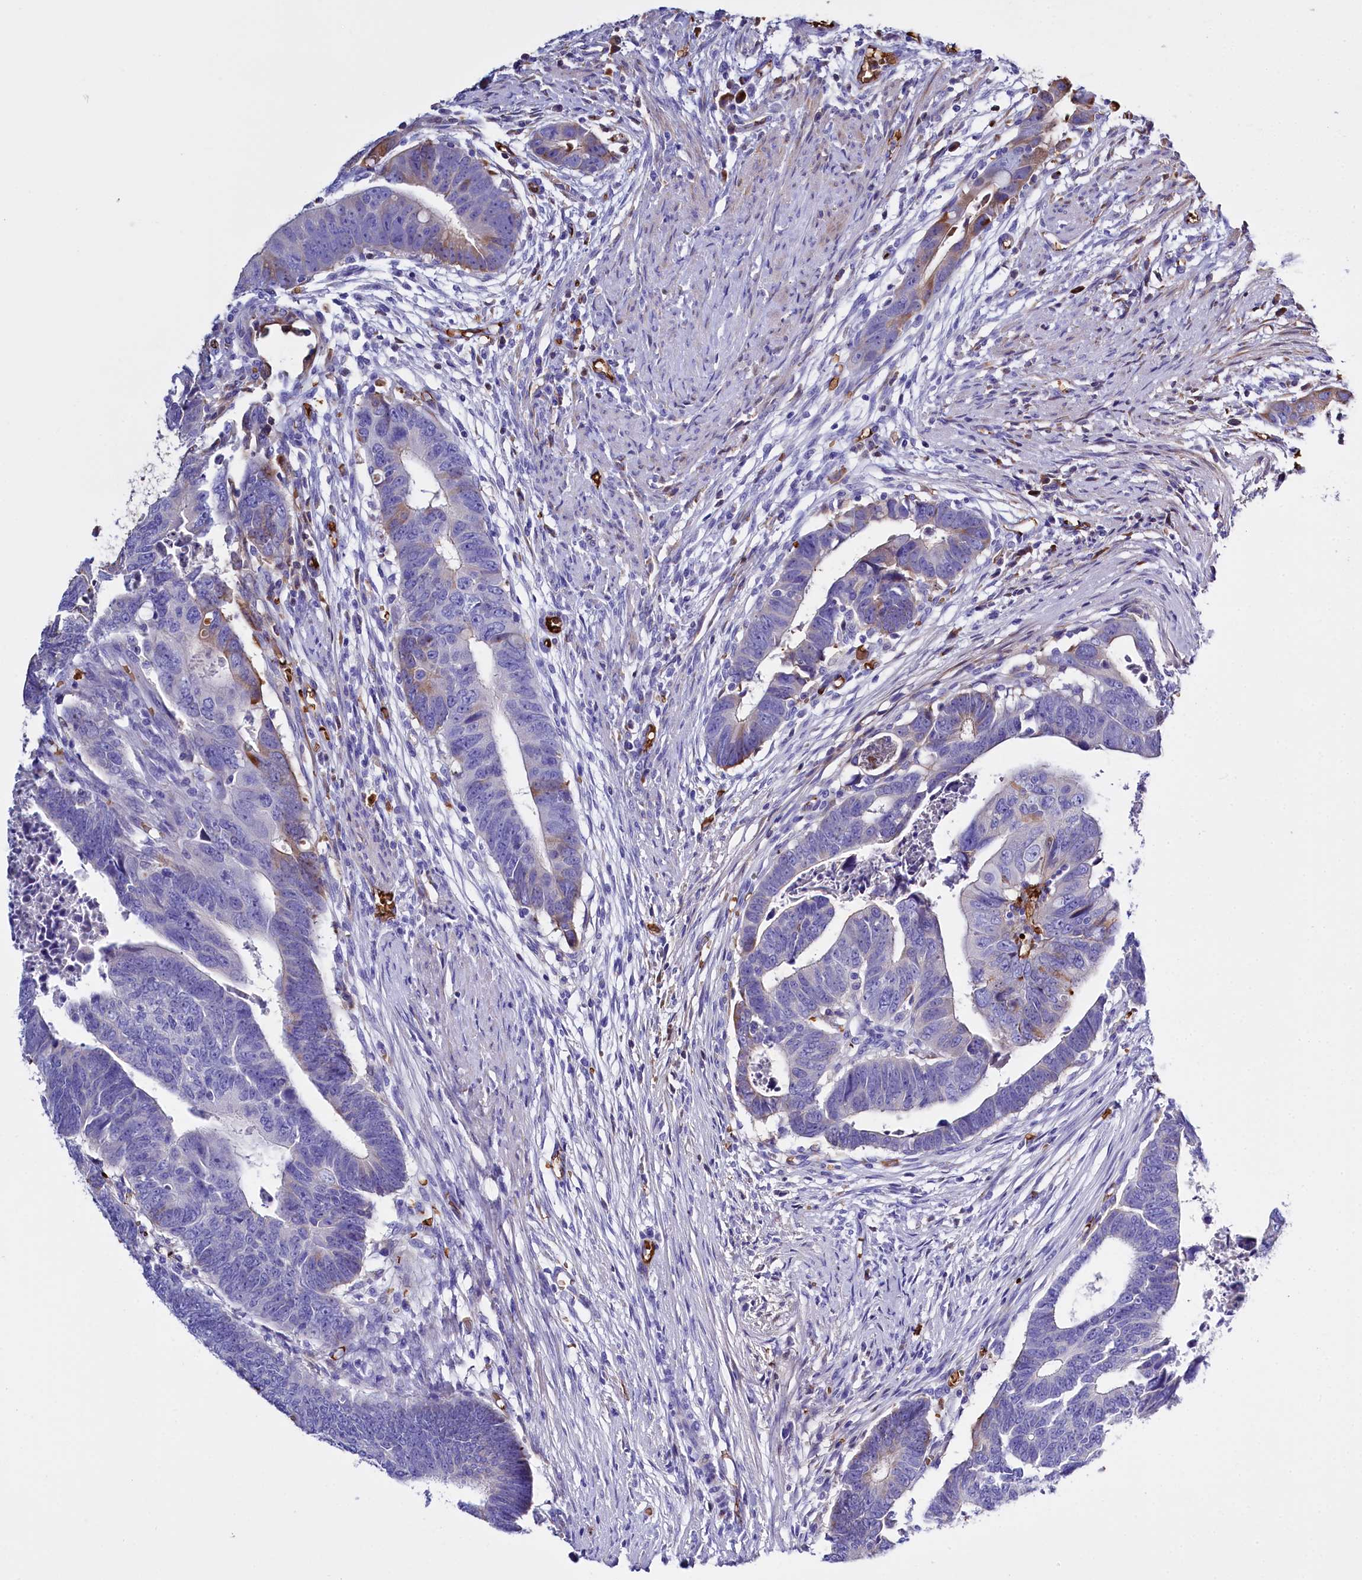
{"staining": {"intensity": "strong", "quantity": "<25%", "location": "cytoplasmic/membranous"}, "tissue": "colorectal cancer", "cell_type": "Tumor cells", "image_type": "cancer", "snomed": [{"axis": "morphology", "description": "Adenocarcinoma, NOS"}, {"axis": "topography", "description": "Rectum"}], "caption": "Colorectal adenocarcinoma stained with IHC reveals strong cytoplasmic/membranous positivity in about <25% of tumor cells.", "gene": "RPUSD3", "patient": {"sex": "female", "age": 65}}